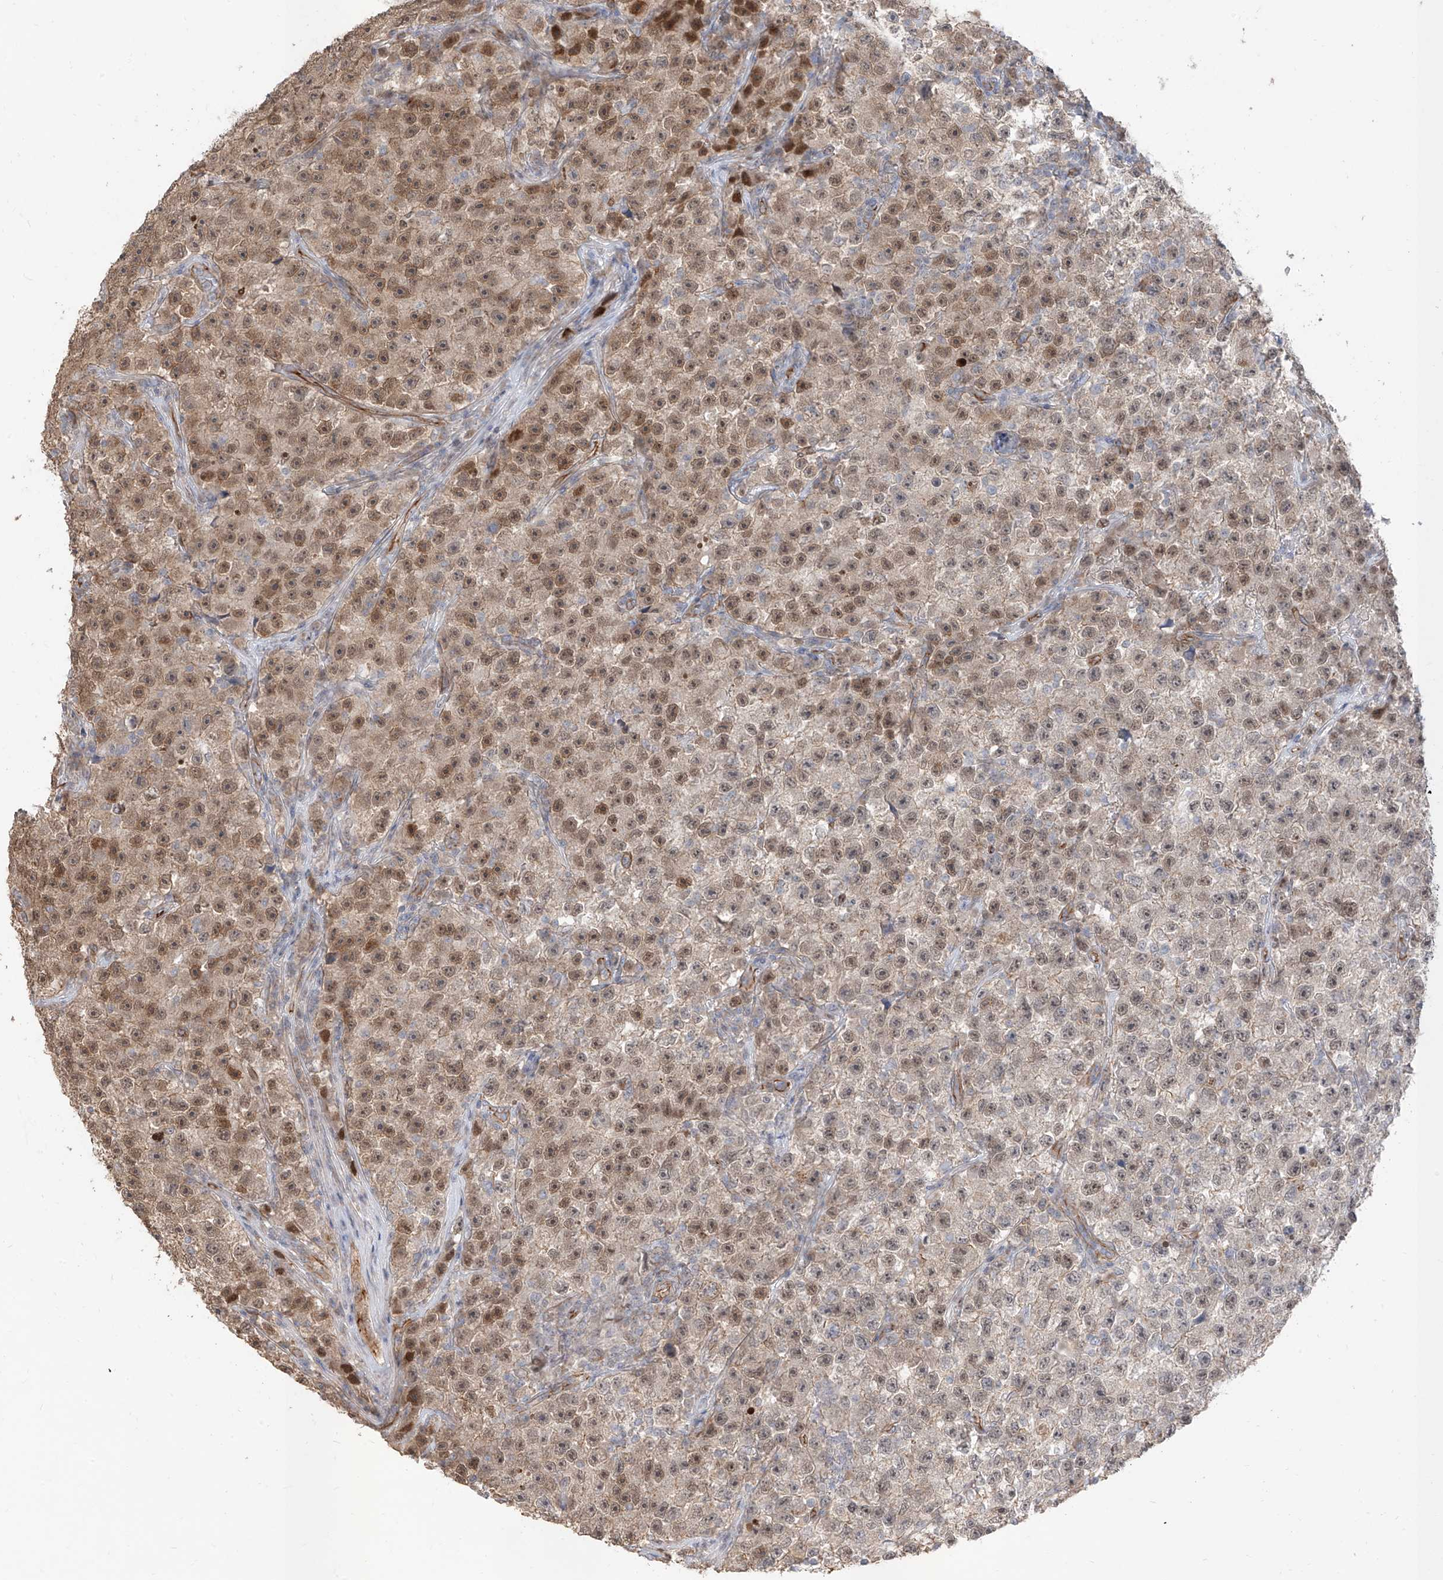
{"staining": {"intensity": "moderate", "quantity": ">75%", "location": "cytoplasmic/membranous"}, "tissue": "testis cancer", "cell_type": "Tumor cells", "image_type": "cancer", "snomed": [{"axis": "morphology", "description": "Seminoma, NOS"}, {"axis": "topography", "description": "Testis"}], "caption": "An image of testis cancer (seminoma) stained for a protein exhibits moderate cytoplasmic/membranous brown staining in tumor cells. The staining was performed using DAB (3,3'-diaminobenzidine) to visualize the protein expression in brown, while the nuclei were stained in blue with hematoxylin (Magnification: 20x).", "gene": "EPHX4", "patient": {"sex": "male", "age": 22}}